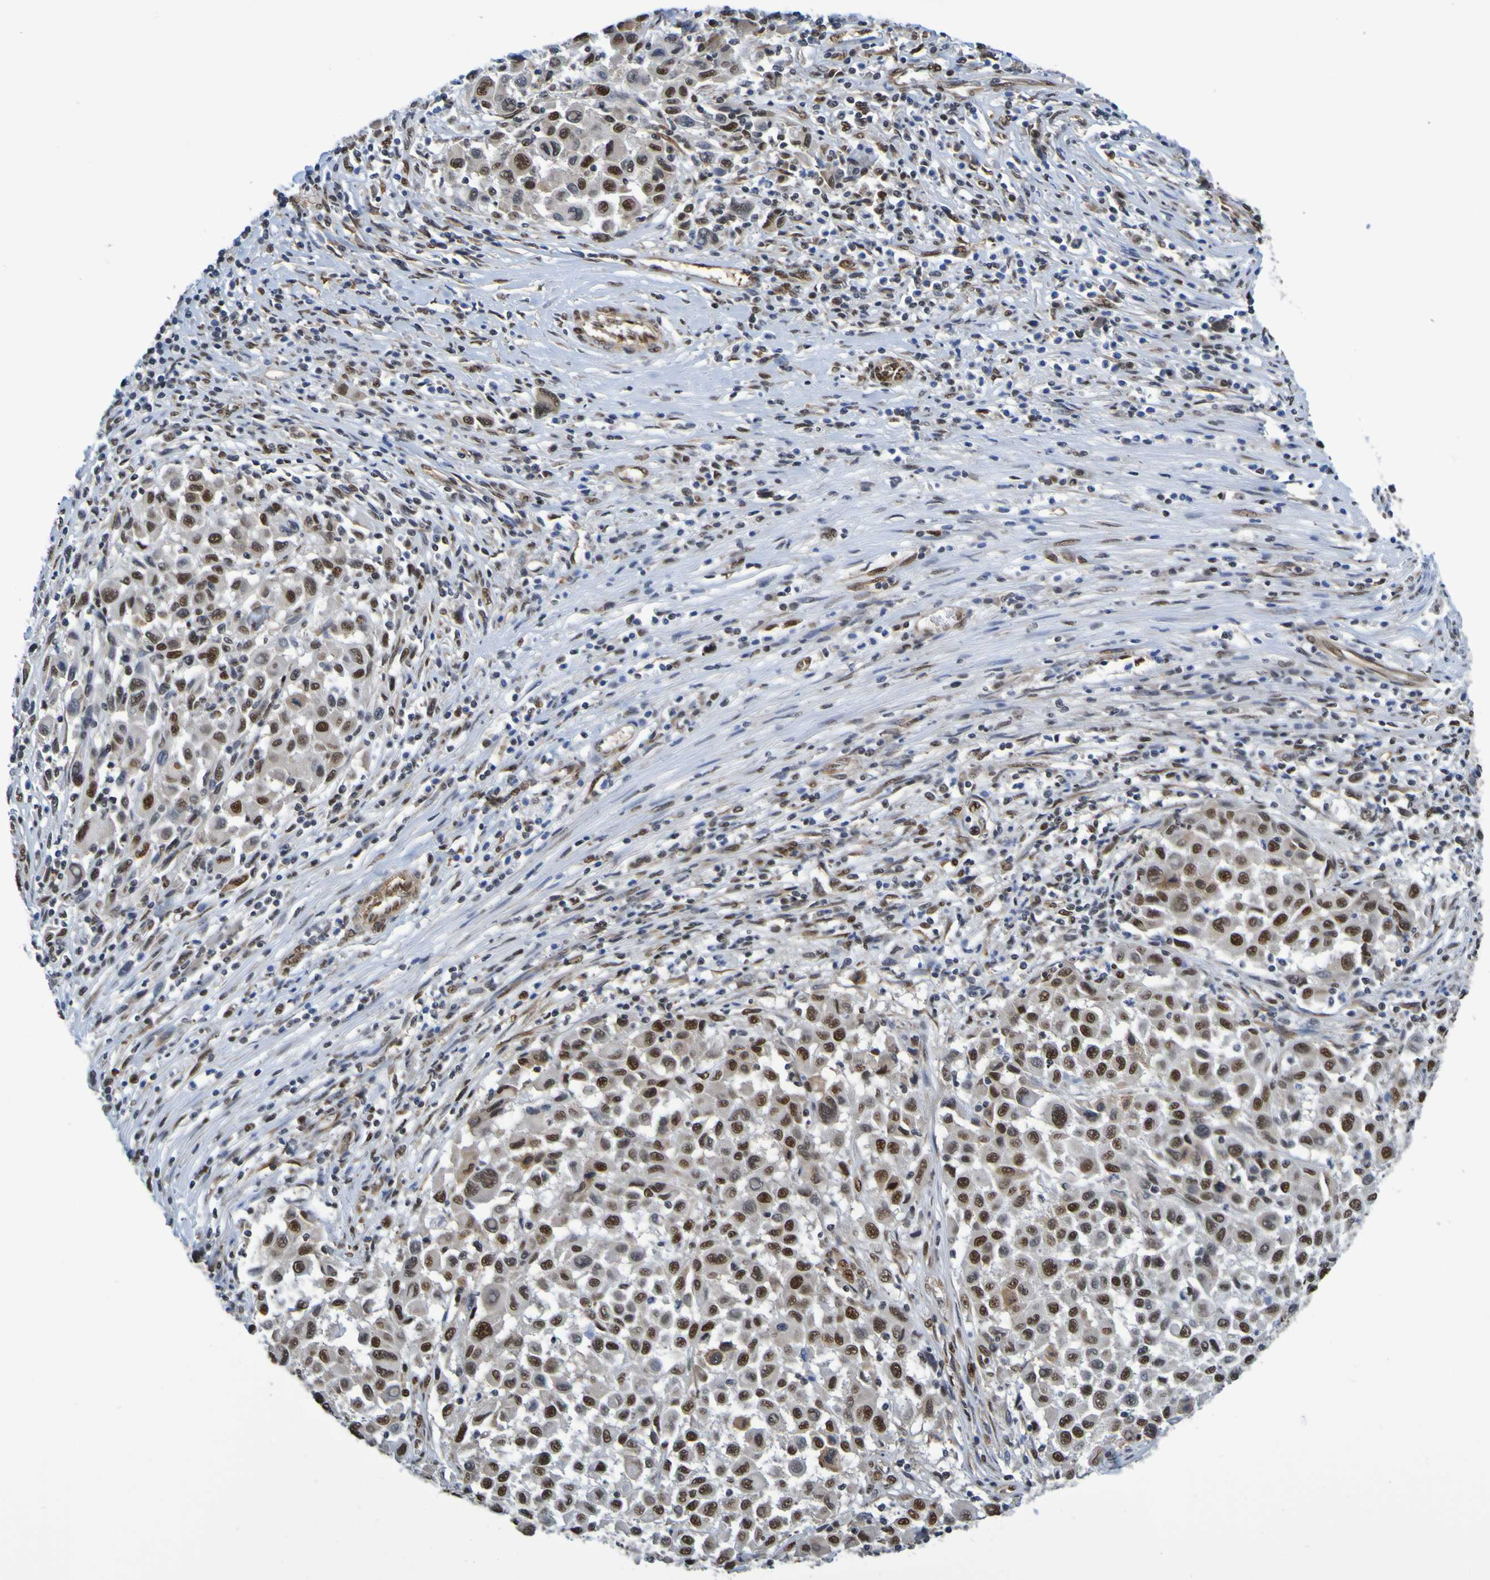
{"staining": {"intensity": "strong", "quantity": ">75%", "location": "nuclear"}, "tissue": "melanoma", "cell_type": "Tumor cells", "image_type": "cancer", "snomed": [{"axis": "morphology", "description": "Malignant melanoma, Metastatic site"}, {"axis": "topography", "description": "Lymph node"}], "caption": "Immunohistochemistry (DAB) staining of human melanoma exhibits strong nuclear protein staining in approximately >75% of tumor cells.", "gene": "HDAC2", "patient": {"sex": "male", "age": 61}}